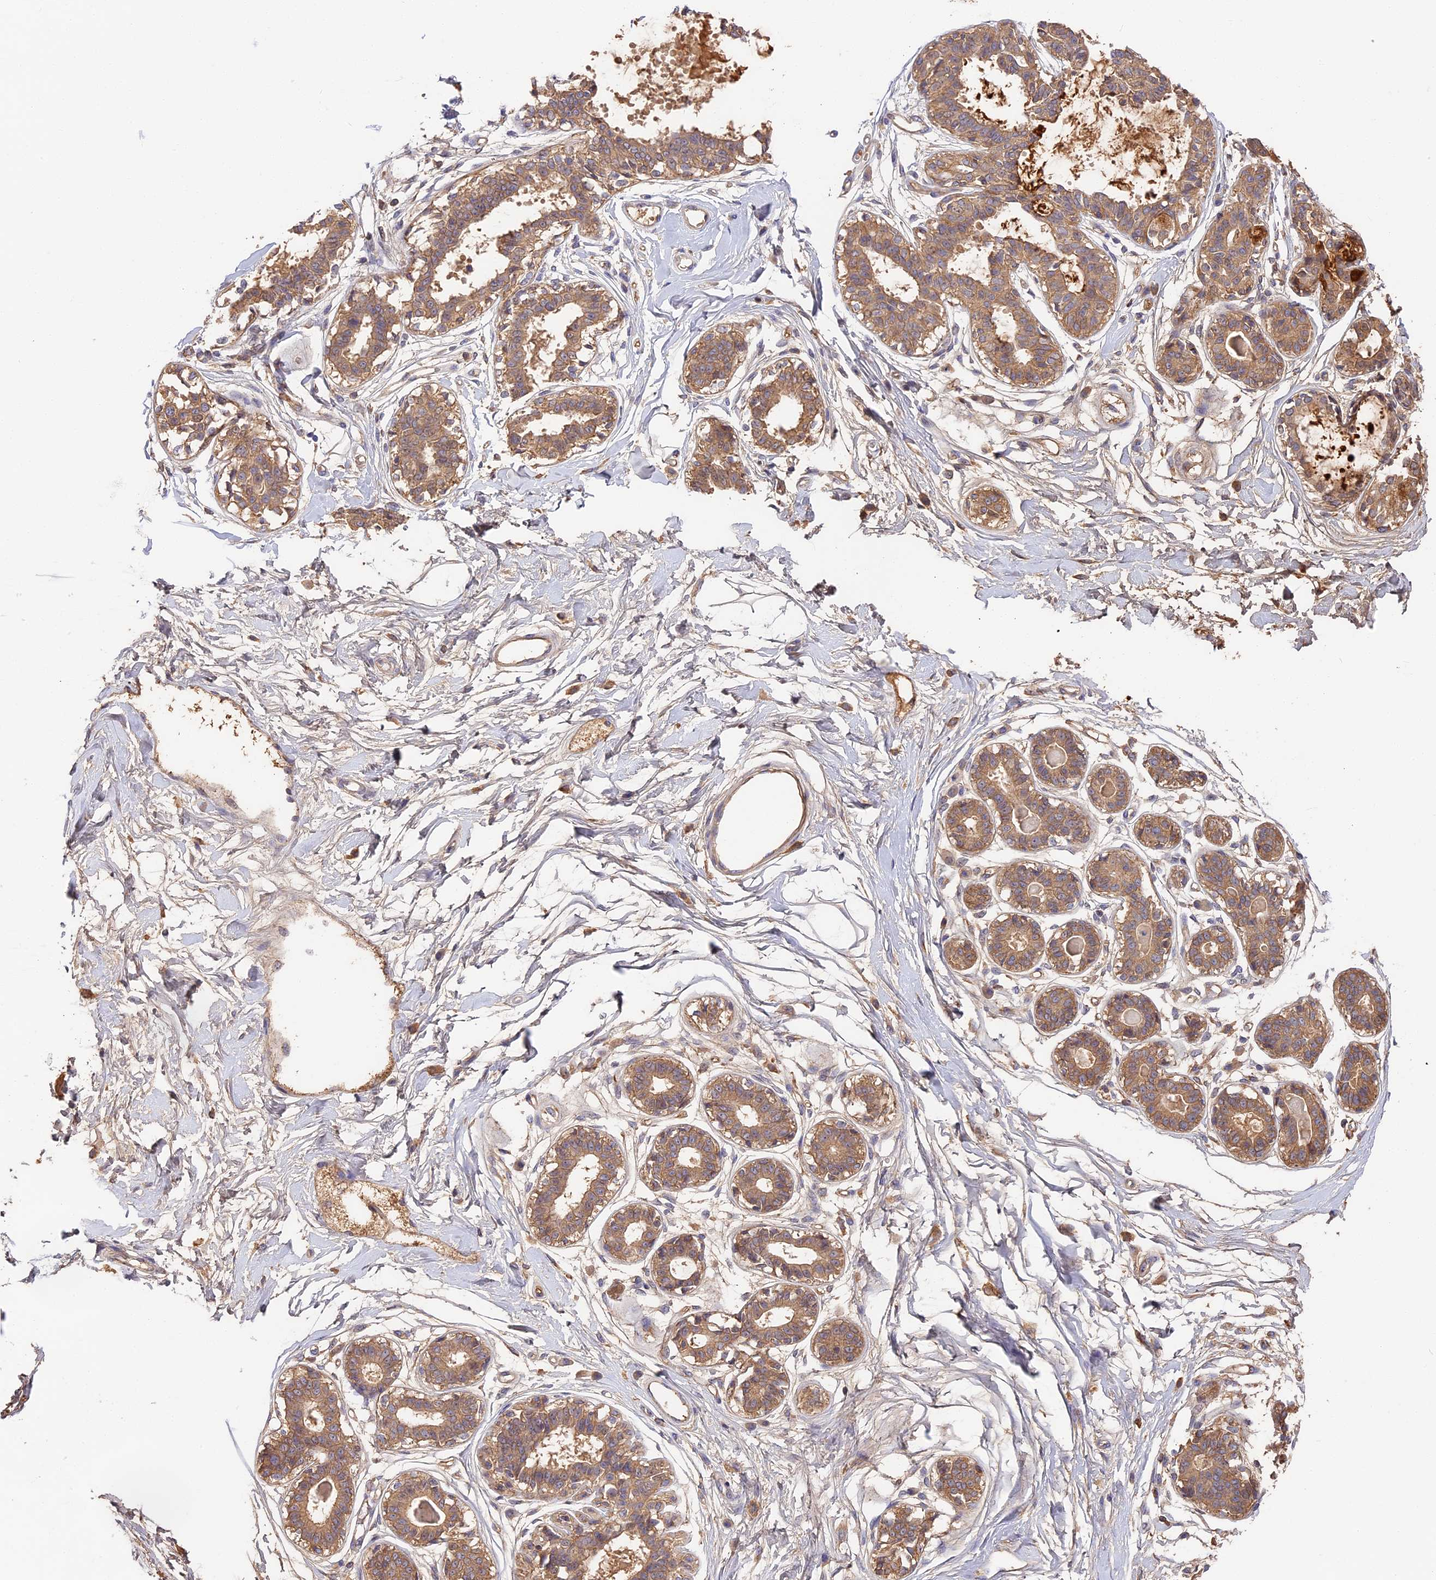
{"staining": {"intensity": "weak", "quantity": ">75%", "location": "cytoplasmic/membranous"}, "tissue": "breast", "cell_type": "Adipocytes", "image_type": "normal", "snomed": [{"axis": "morphology", "description": "Normal tissue, NOS"}, {"axis": "topography", "description": "Breast"}], "caption": "A histopathology image of breast stained for a protein displays weak cytoplasmic/membranous brown staining in adipocytes. (brown staining indicates protein expression, while blue staining denotes nuclei).", "gene": "ADGRD1", "patient": {"sex": "female", "age": 45}}